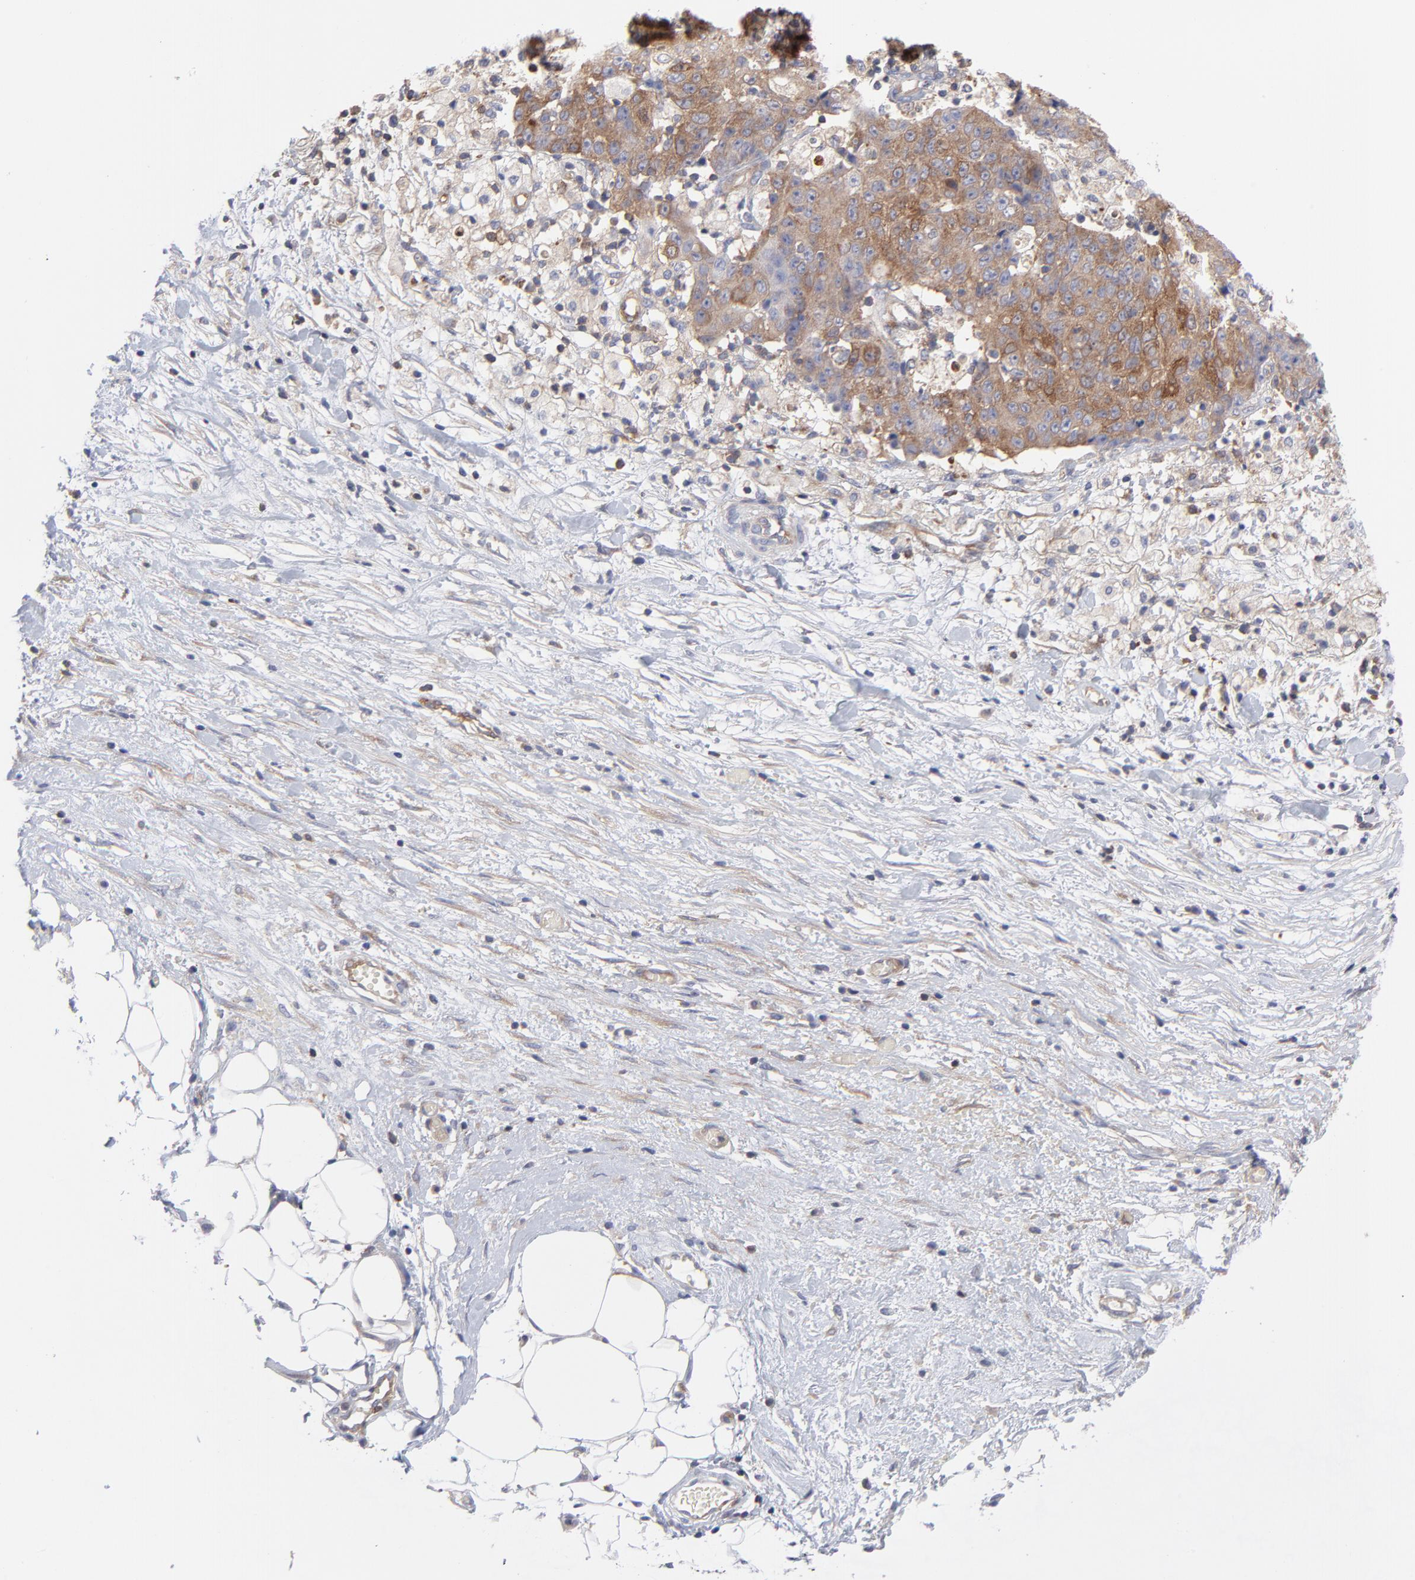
{"staining": {"intensity": "weak", "quantity": "25%-75%", "location": "cytoplasmic/membranous"}, "tissue": "ovarian cancer", "cell_type": "Tumor cells", "image_type": "cancer", "snomed": [{"axis": "morphology", "description": "Carcinoma, endometroid"}, {"axis": "topography", "description": "Ovary"}], "caption": "Immunohistochemistry (IHC) histopathology image of human ovarian cancer (endometroid carcinoma) stained for a protein (brown), which reveals low levels of weak cytoplasmic/membranous positivity in approximately 25%-75% of tumor cells.", "gene": "NFKBIA", "patient": {"sex": "female", "age": 42}}